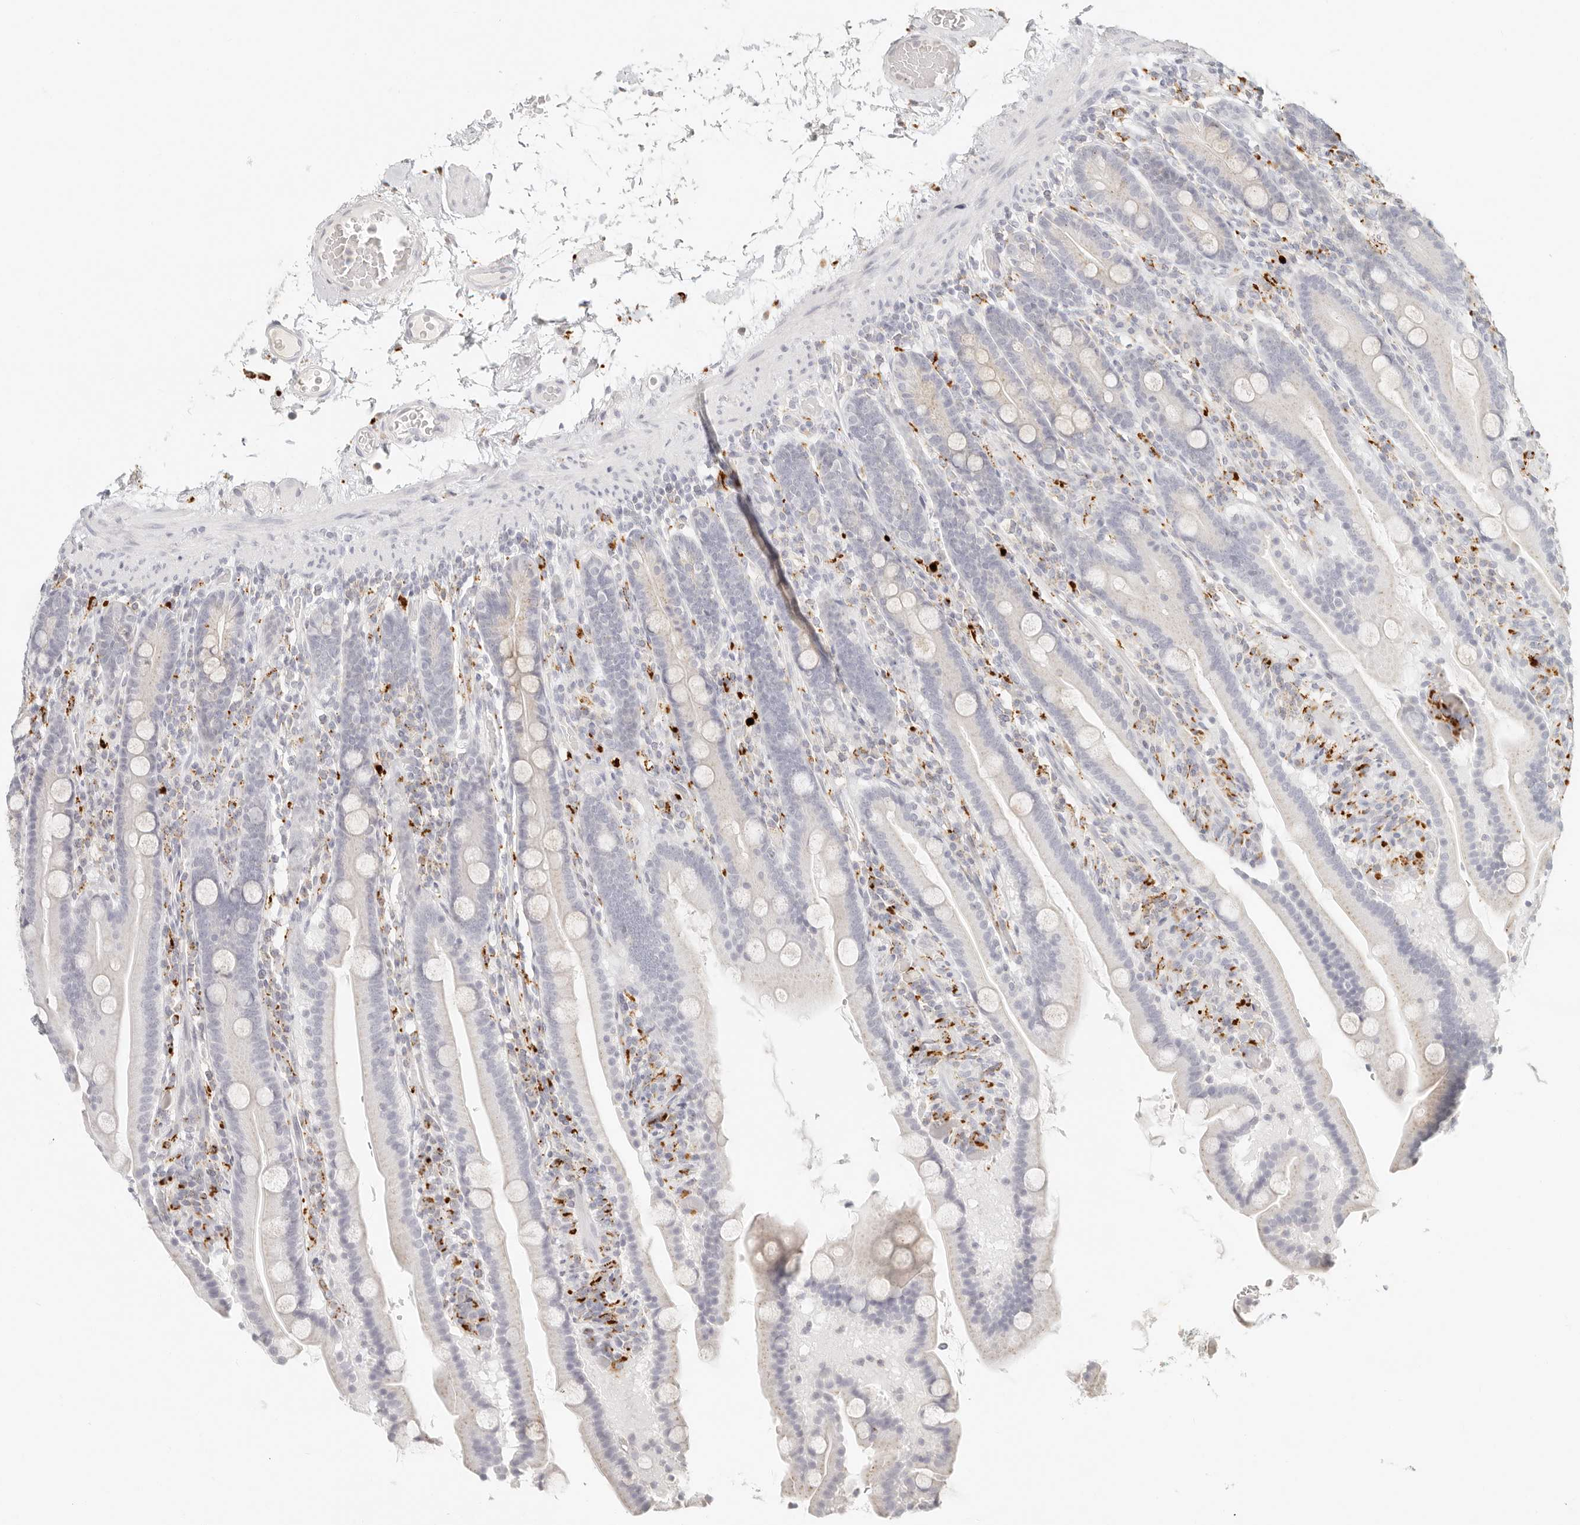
{"staining": {"intensity": "negative", "quantity": "none", "location": "none"}, "tissue": "duodenum", "cell_type": "Glandular cells", "image_type": "normal", "snomed": [{"axis": "morphology", "description": "Normal tissue, NOS"}, {"axis": "topography", "description": "Duodenum"}], "caption": "This is an immunohistochemistry histopathology image of normal duodenum. There is no staining in glandular cells.", "gene": "RNASET2", "patient": {"sex": "male", "age": 55}}